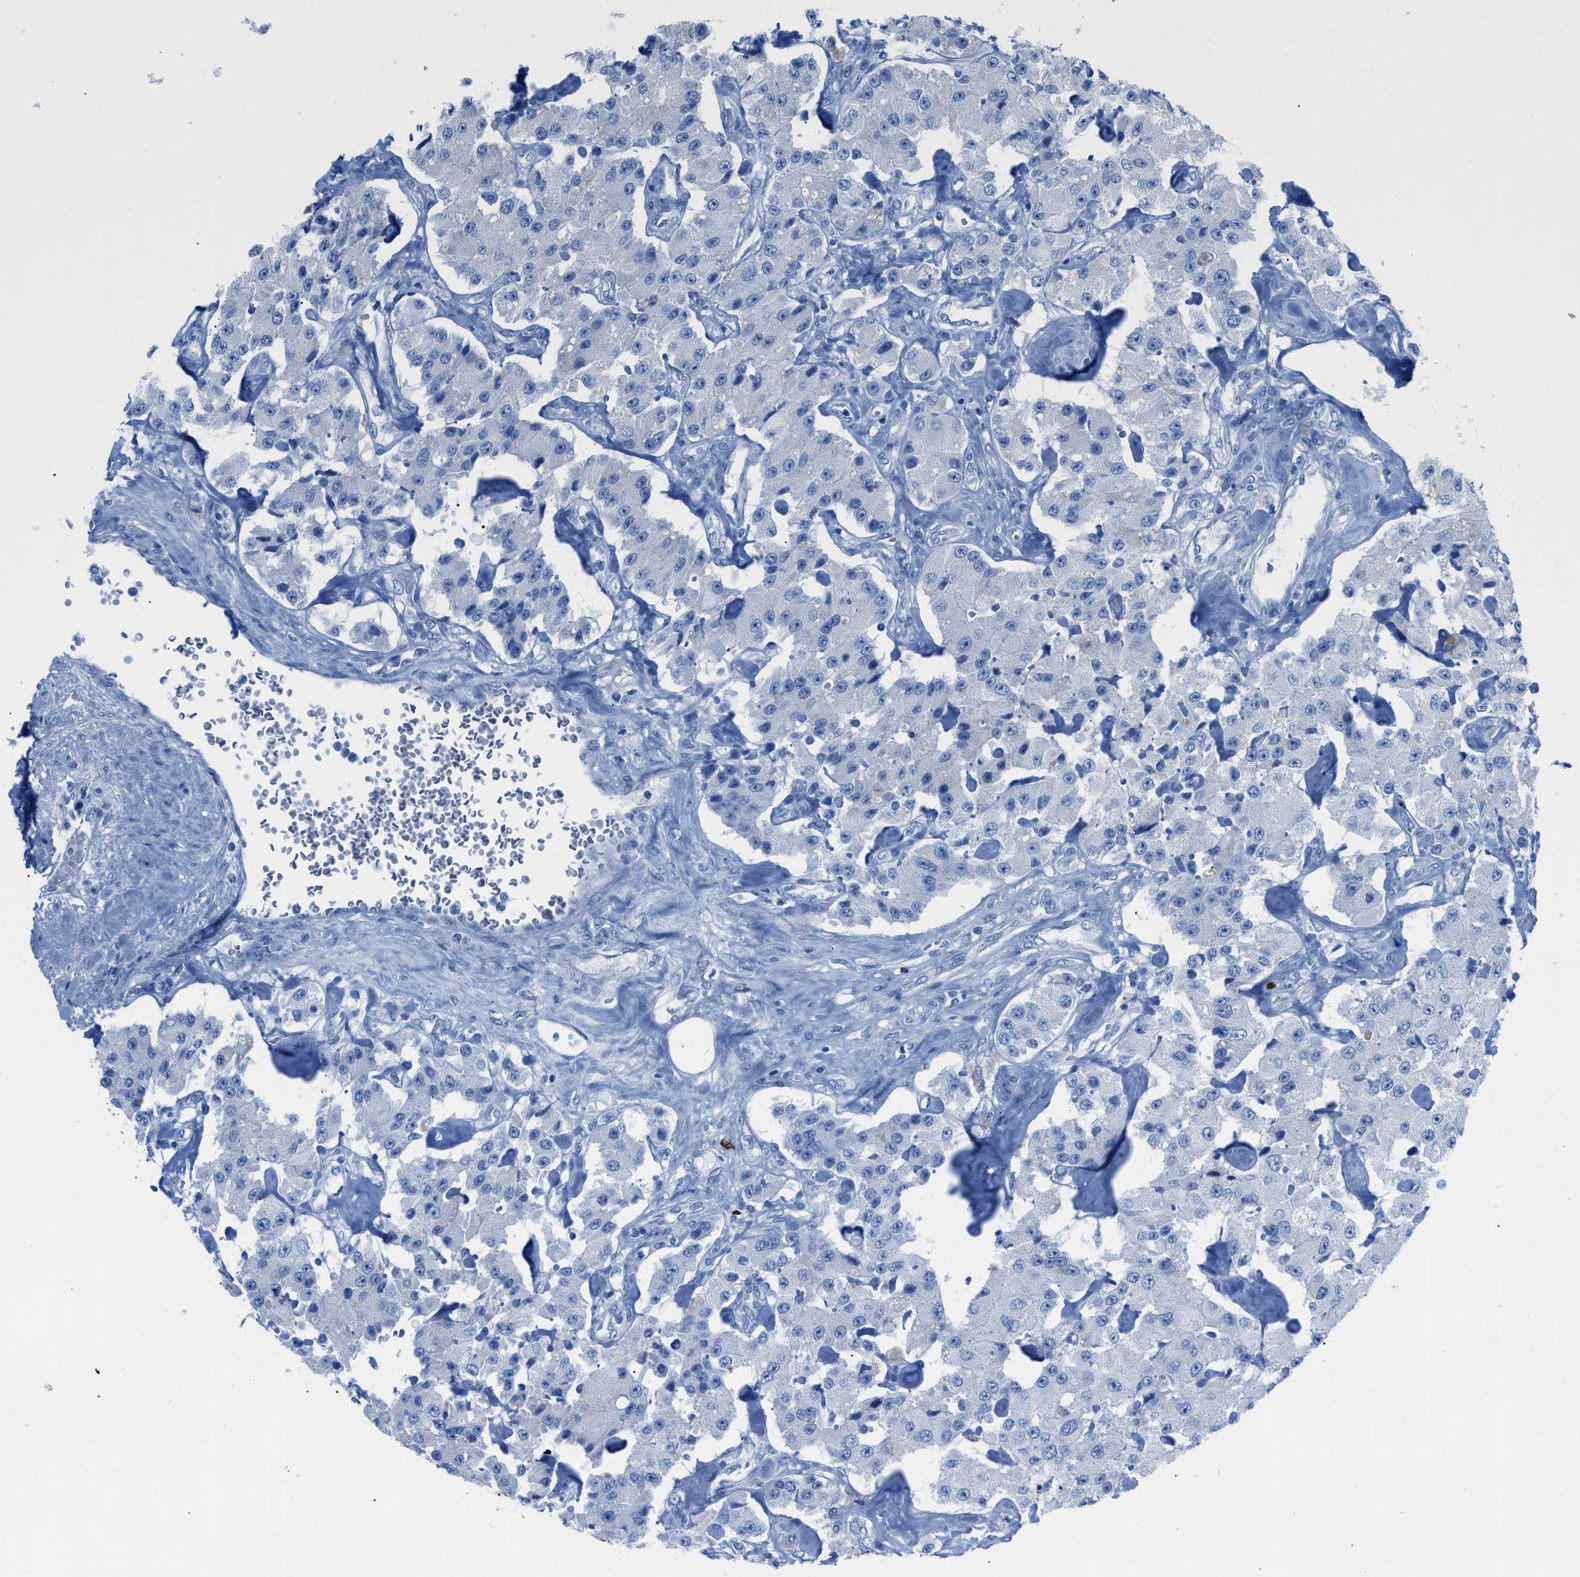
{"staining": {"intensity": "negative", "quantity": "none", "location": "none"}, "tissue": "carcinoid", "cell_type": "Tumor cells", "image_type": "cancer", "snomed": [{"axis": "morphology", "description": "Carcinoid, malignant, NOS"}, {"axis": "topography", "description": "Pancreas"}], "caption": "The IHC histopathology image has no significant positivity in tumor cells of carcinoid tissue.", "gene": "TCL1A", "patient": {"sex": "male", "age": 41}}